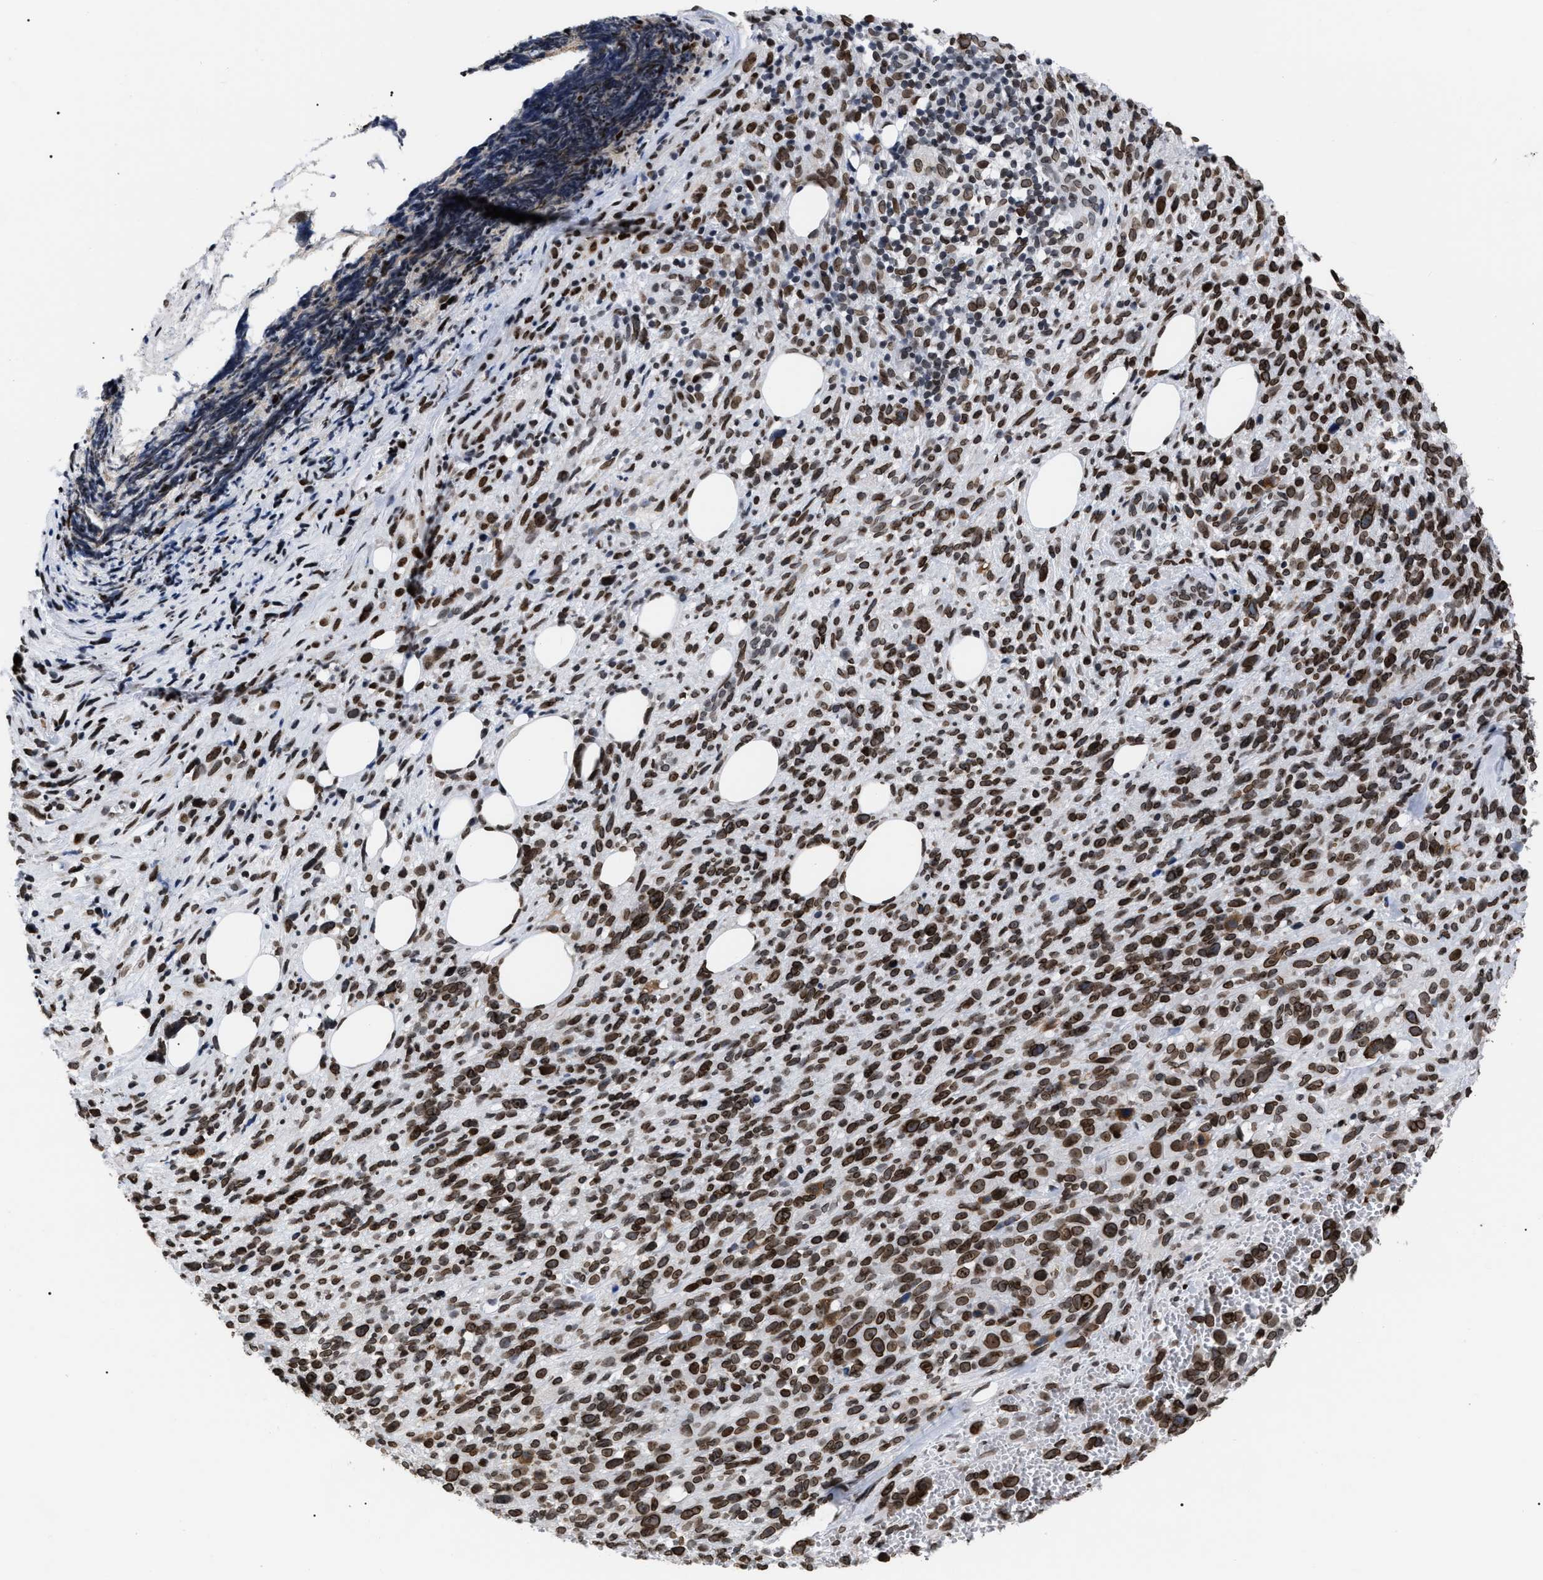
{"staining": {"intensity": "moderate", "quantity": ">75%", "location": "cytoplasmic/membranous,nuclear"}, "tissue": "melanoma", "cell_type": "Tumor cells", "image_type": "cancer", "snomed": [{"axis": "morphology", "description": "Malignant melanoma, NOS"}, {"axis": "topography", "description": "Skin"}], "caption": "Melanoma stained with immunohistochemistry (IHC) exhibits moderate cytoplasmic/membranous and nuclear expression in approximately >75% of tumor cells.", "gene": "TPR", "patient": {"sex": "female", "age": 55}}